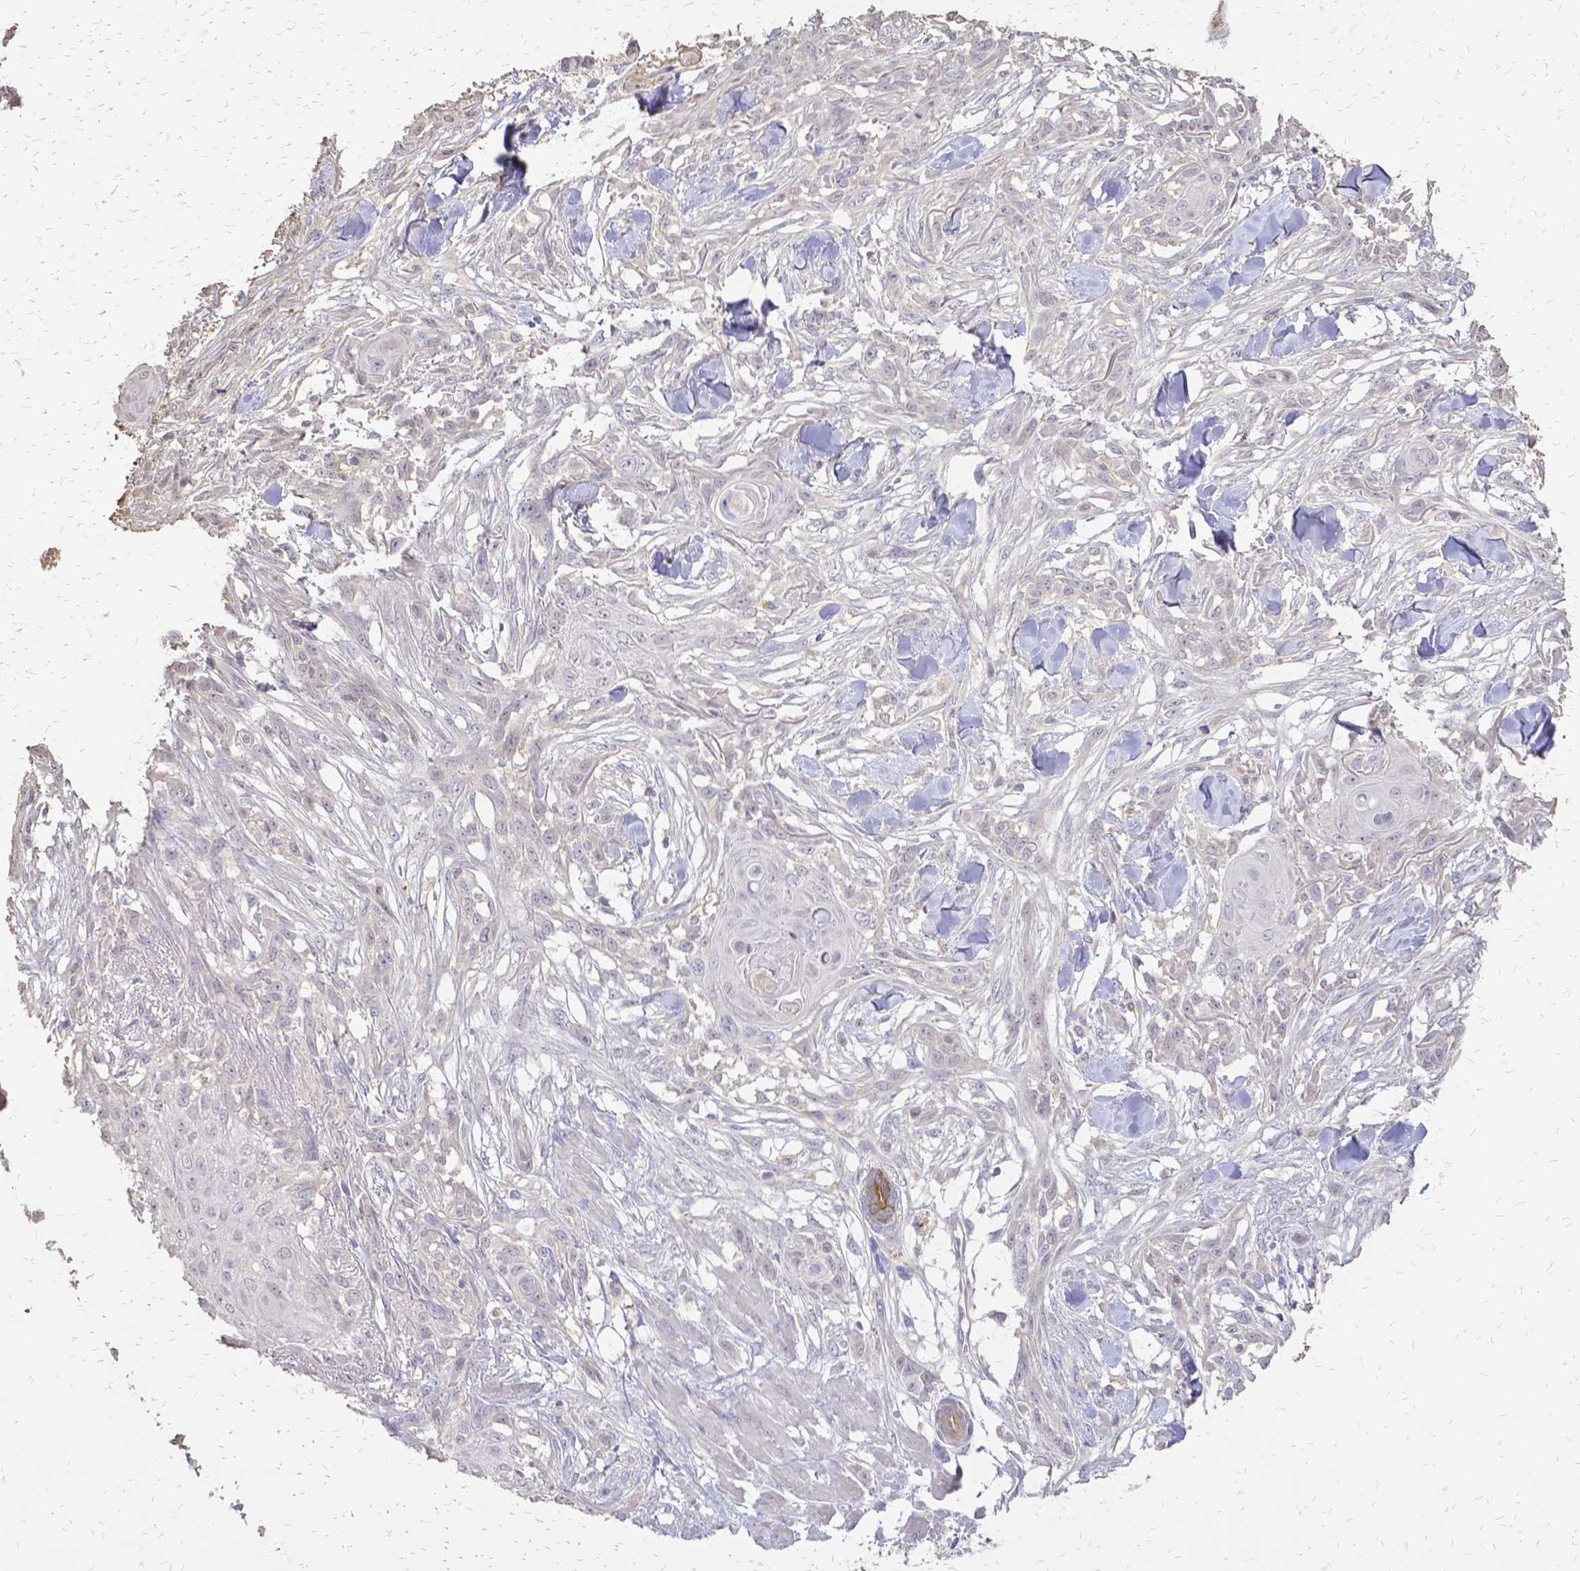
{"staining": {"intensity": "negative", "quantity": "none", "location": "none"}, "tissue": "skin cancer", "cell_type": "Tumor cells", "image_type": "cancer", "snomed": [{"axis": "morphology", "description": "Squamous cell carcinoma, NOS"}, {"axis": "topography", "description": "Skin"}], "caption": "An immunohistochemistry (IHC) photomicrograph of squamous cell carcinoma (skin) is shown. There is no staining in tumor cells of squamous cell carcinoma (skin). (Stains: DAB immunohistochemistry with hematoxylin counter stain, Microscopy: brightfield microscopy at high magnification).", "gene": "CIB1", "patient": {"sex": "female", "age": 59}}